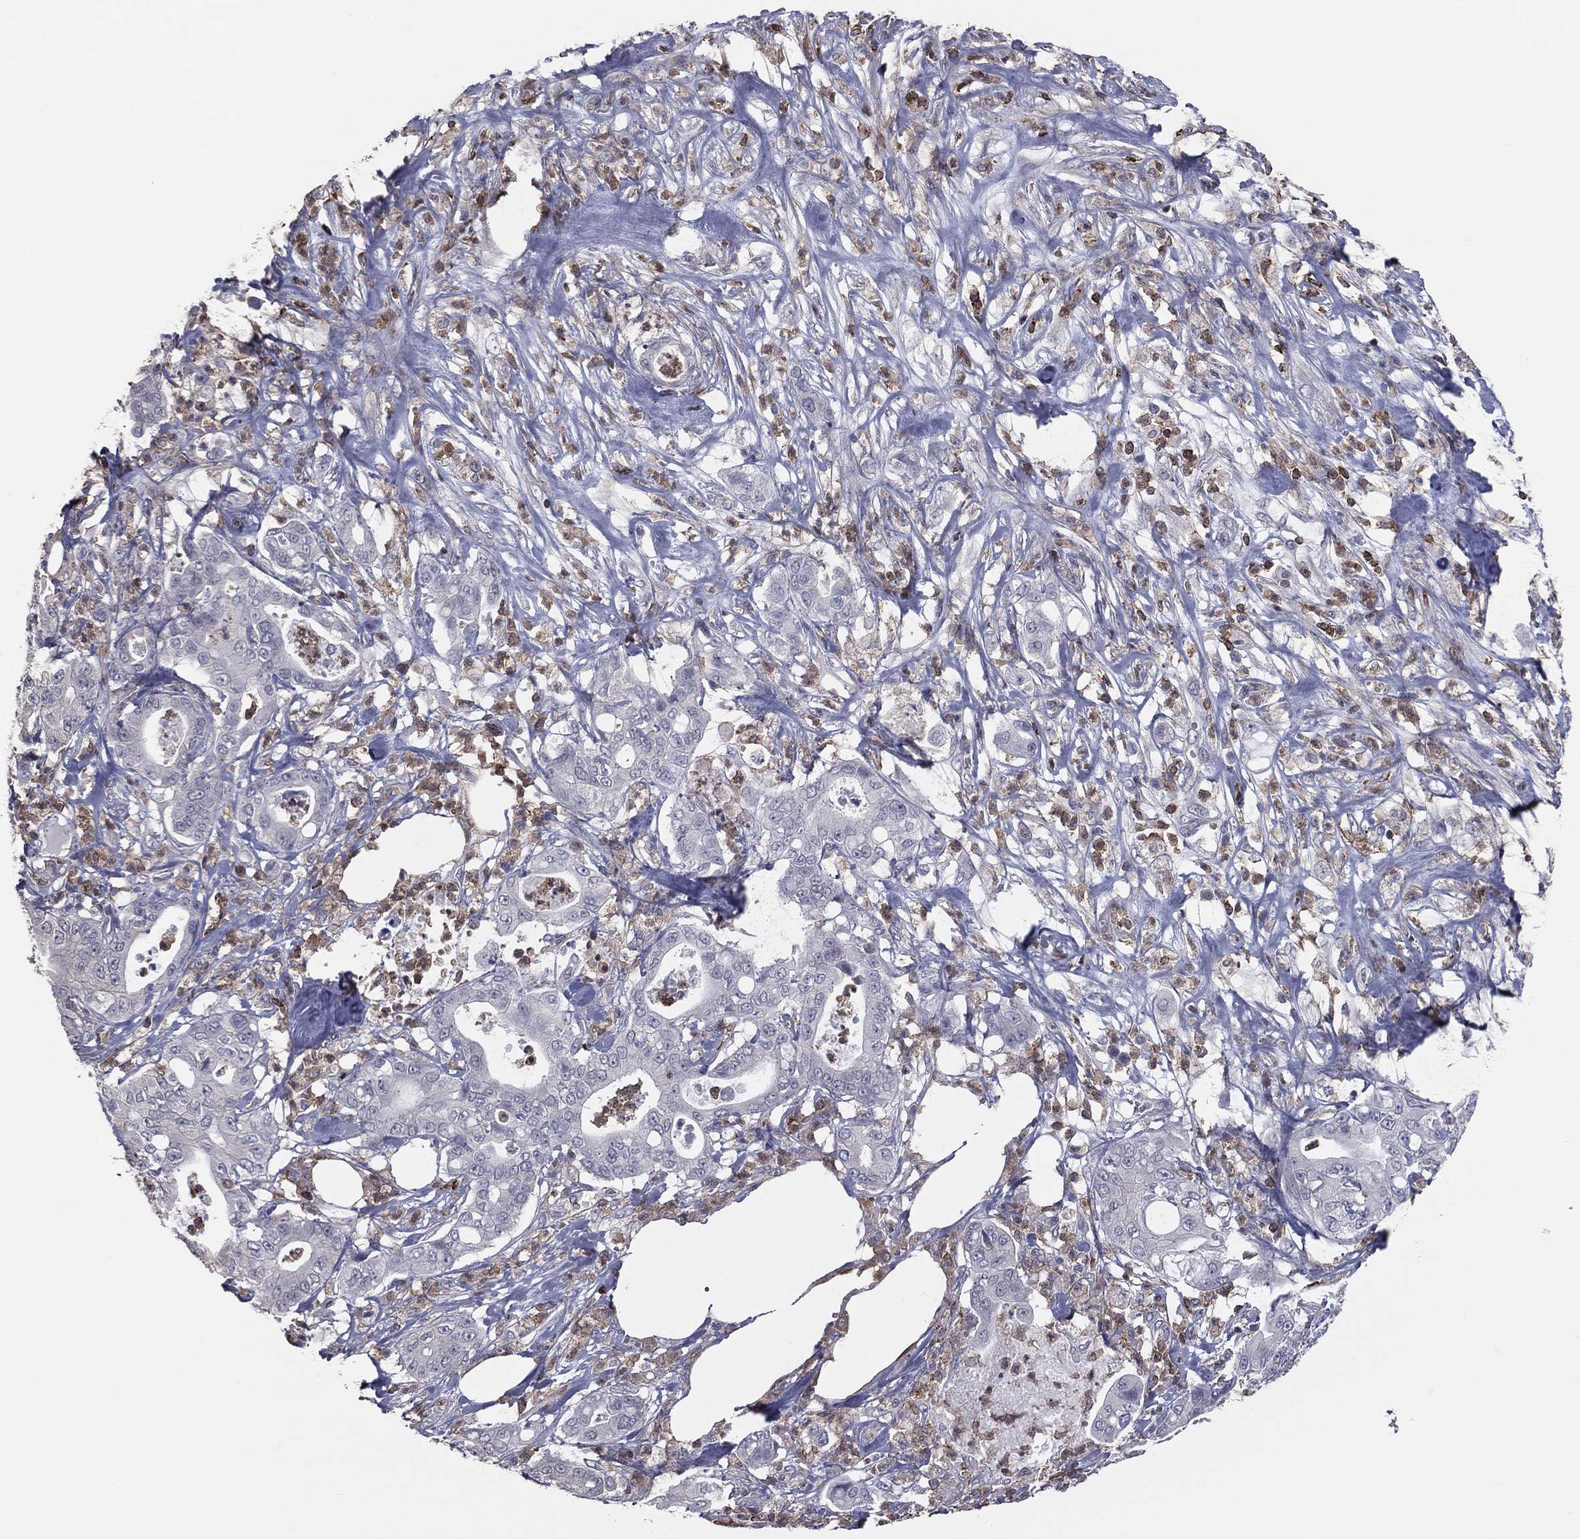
{"staining": {"intensity": "negative", "quantity": "none", "location": "none"}, "tissue": "pancreatic cancer", "cell_type": "Tumor cells", "image_type": "cancer", "snomed": [{"axis": "morphology", "description": "Adenocarcinoma, NOS"}, {"axis": "topography", "description": "Pancreas"}], "caption": "Immunohistochemical staining of adenocarcinoma (pancreatic) reveals no significant expression in tumor cells. Nuclei are stained in blue.", "gene": "PSTPIP1", "patient": {"sex": "male", "age": 71}}